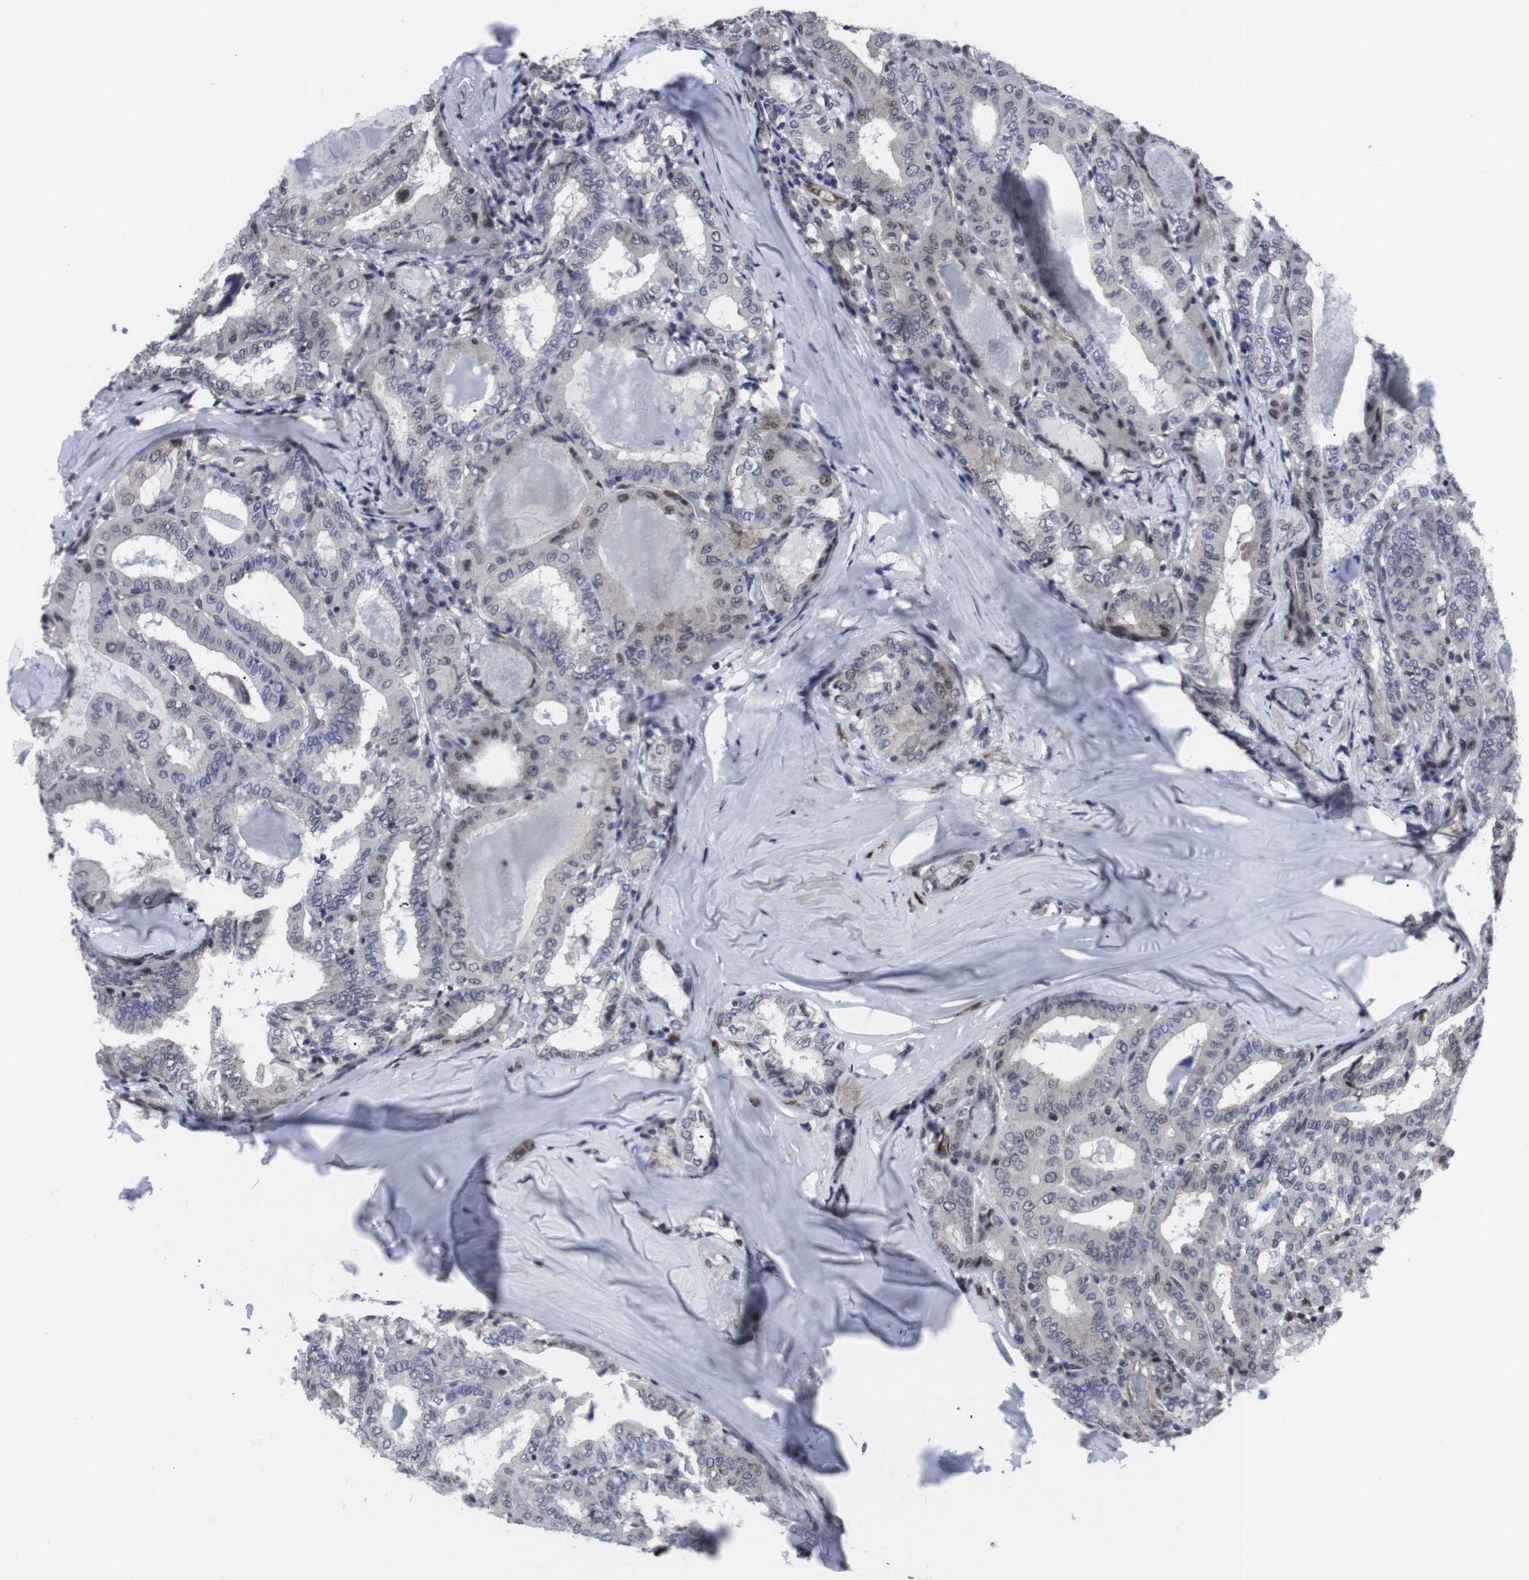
{"staining": {"intensity": "weak", "quantity": "<25%", "location": "nuclear"}, "tissue": "thyroid cancer", "cell_type": "Tumor cells", "image_type": "cancer", "snomed": [{"axis": "morphology", "description": "Papillary adenocarcinoma, NOS"}, {"axis": "topography", "description": "Thyroid gland"}], "caption": "Immunohistochemistry micrograph of neoplastic tissue: human papillary adenocarcinoma (thyroid) stained with DAB (3,3'-diaminobenzidine) demonstrates no significant protein staining in tumor cells. (Stains: DAB (3,3'-diaminobenzidine) immunohistochemistry (IHC) with hematoxylin counter stain, Microscopy: brightfield microscopy at high magnification).", "gene": "MLH1", "patient": {"sex": "female", "age": 42}}